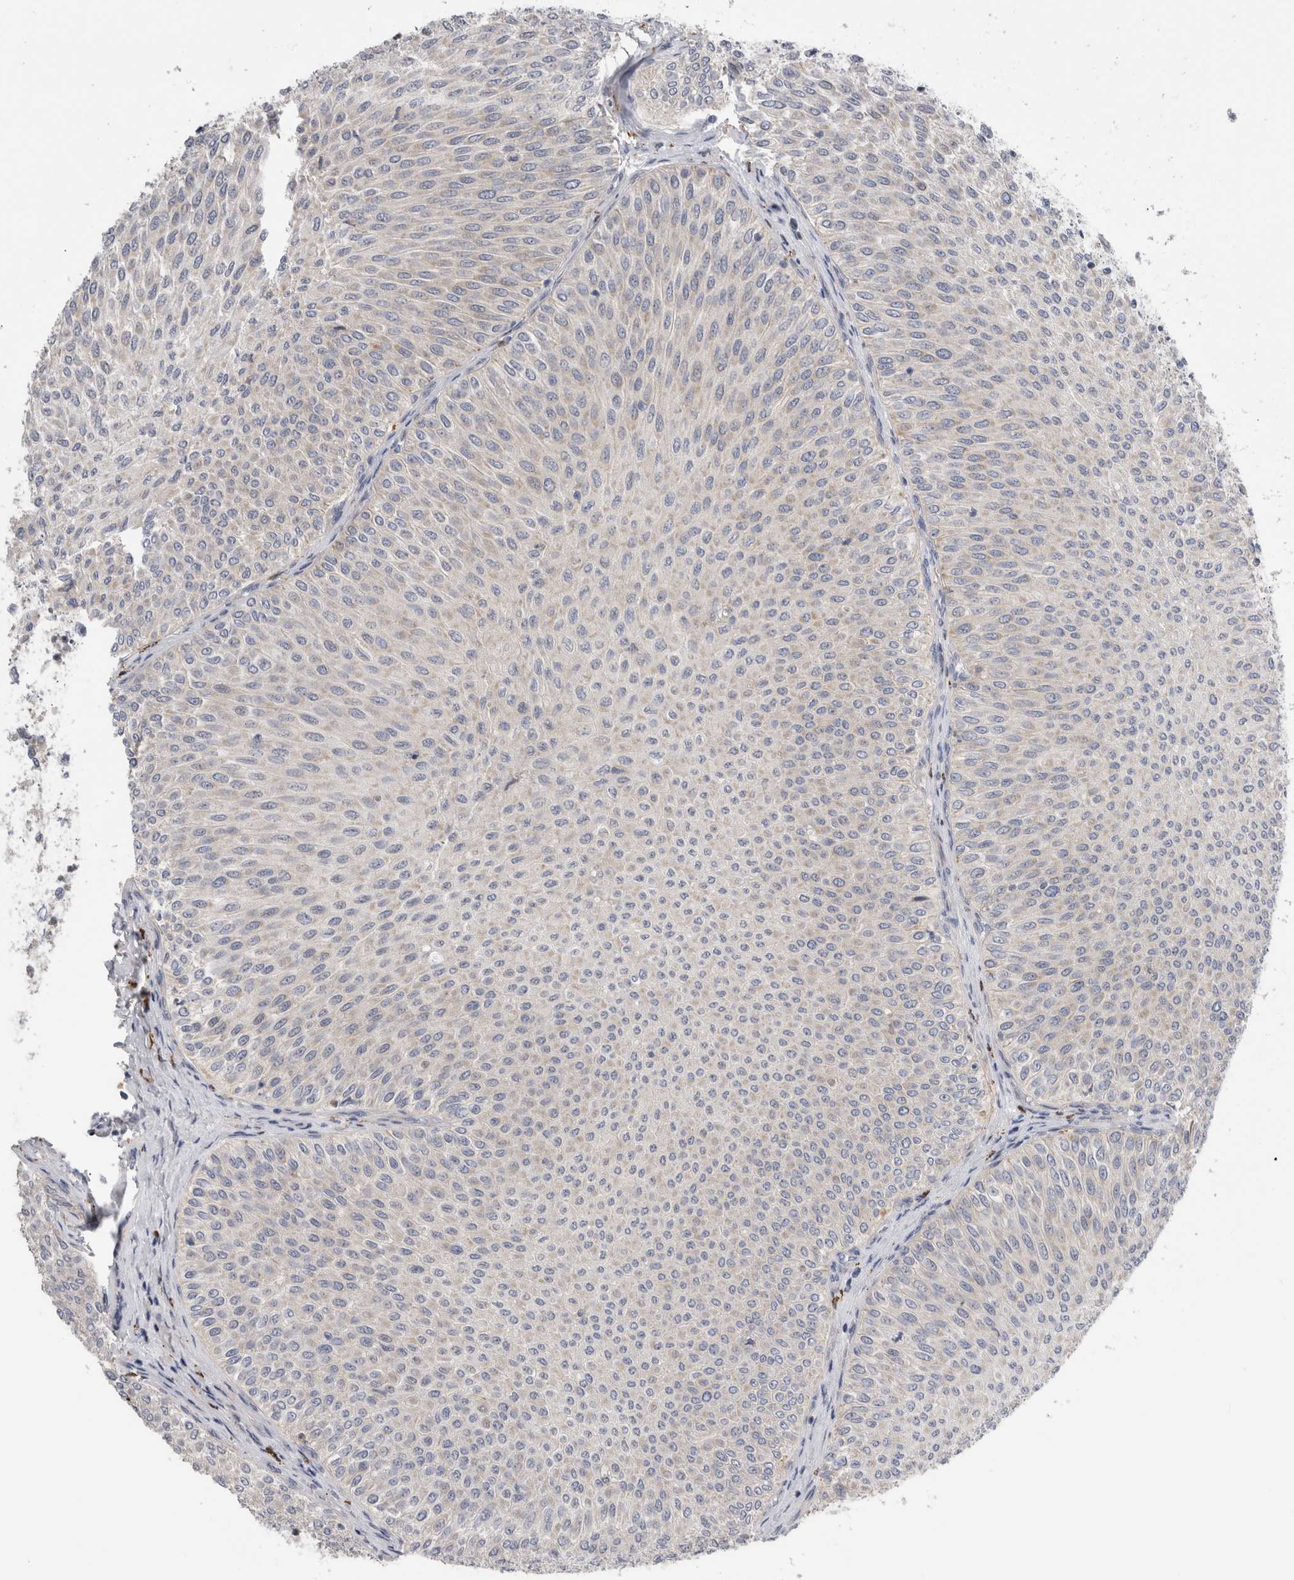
{"staining": {"intensity": "negative", "quantity": "none", "location": "none"}, "tissue": "urothelial cancer", "cell_type": "Tumor cells", "image_type": "cancer", "snomed": [{"axis": "morphology", "description": "Urothelial carcinoma, Low grade"}, {"axis": "topography", "description": "Urinary bladder"}], "caption": "Tumor cells are negative for brown protein staining in urothelial cancer.", "gene": "SLC20A2", "patient": {"sex": "male", "age": 78}}